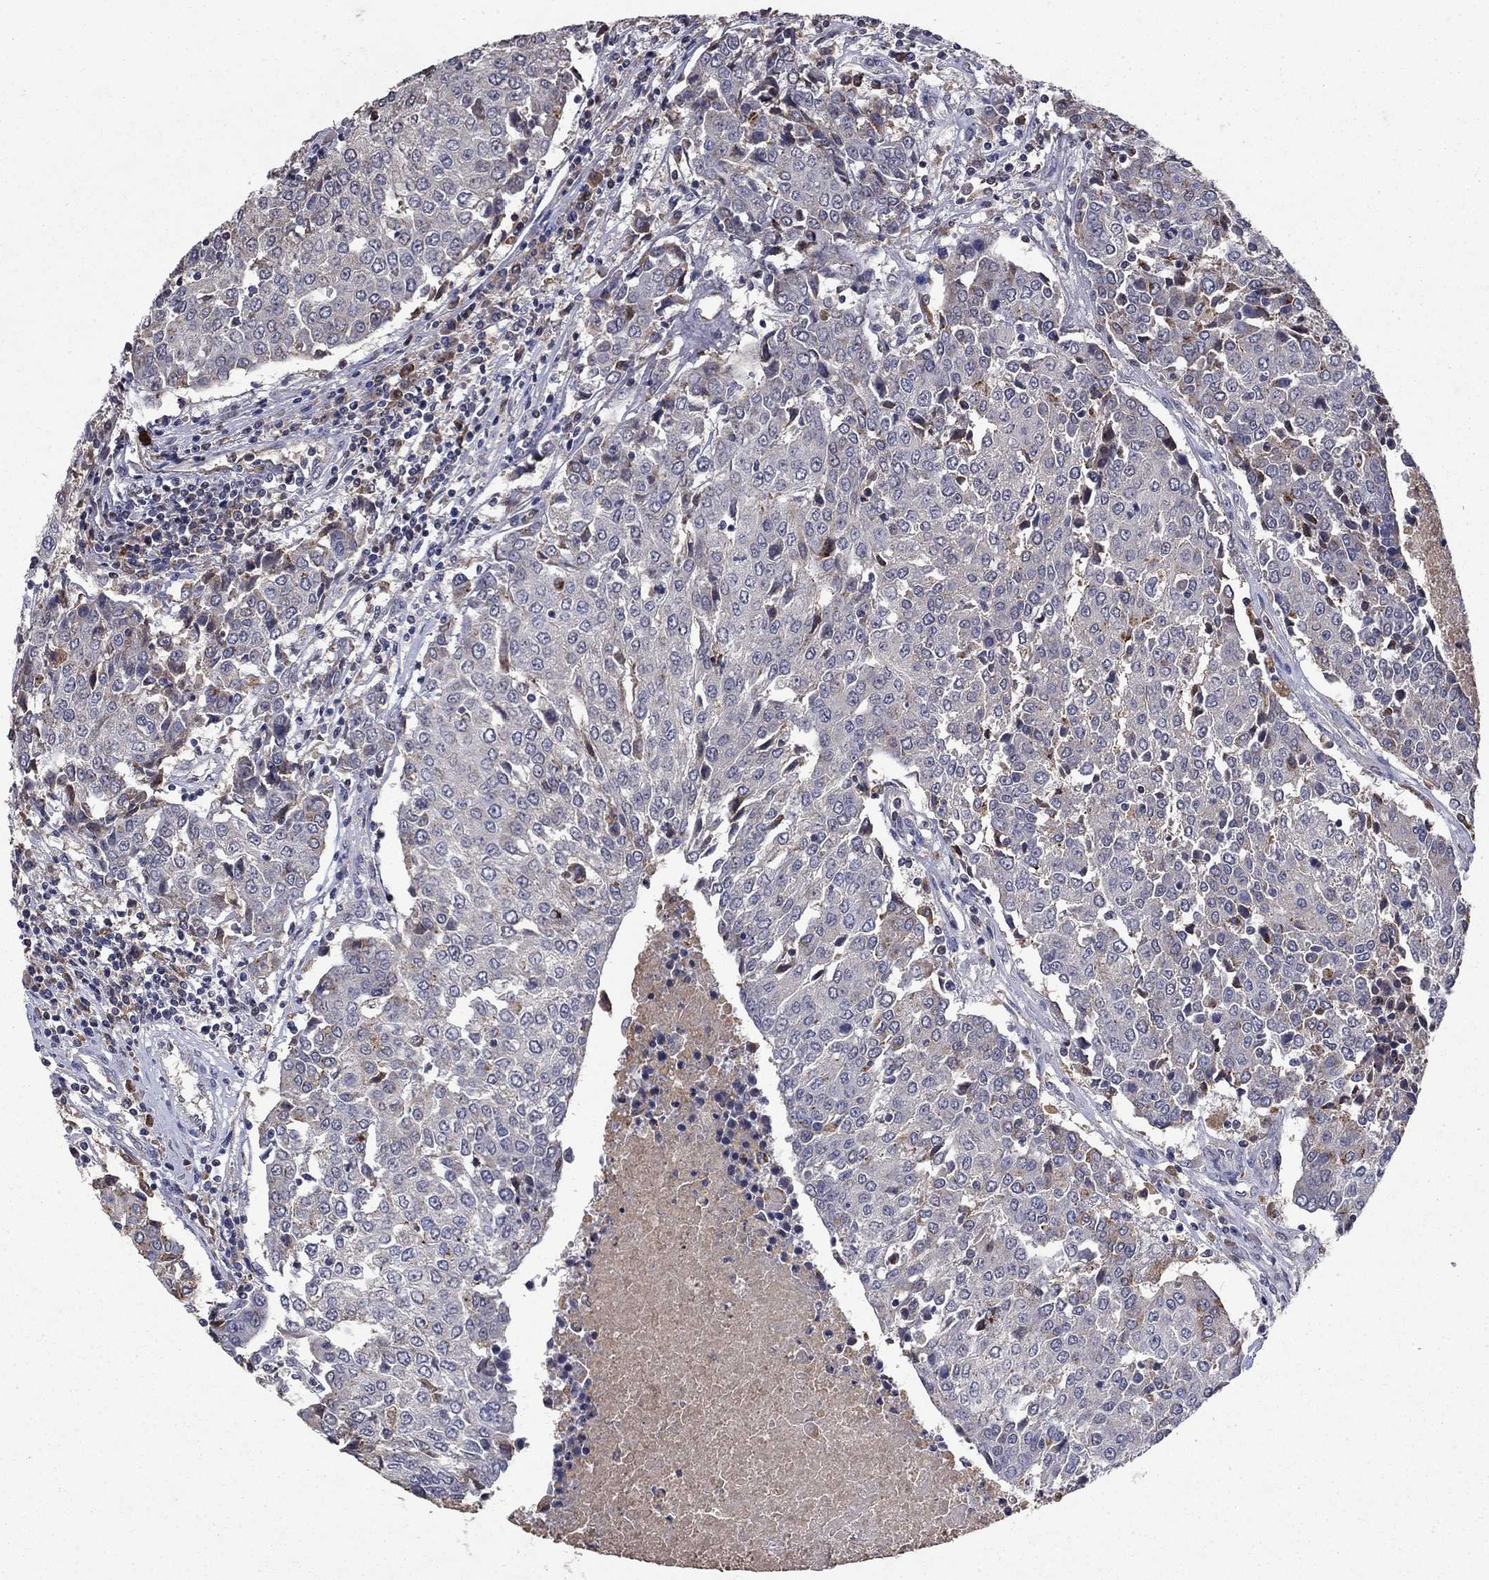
{"staining": {"intensity": "negative", "quantity": "none", "location": "none"}, "tissue": "urothelial cancer", "cell_type": "Tumor cells", "image_type": "cancer", "snomed": [{"axis": "morphology", "description": "Urothelial carcinoma, High grade"}, {"axis": "topography", "description": "Urinary bladder"}], "caption": "High power microscopy histopathology image of an IHC micrograph of high-grade urothelial carcinoma, revealing no significant expression in tumor cells. Brightfield microscopy of immunohistochemistry stained with DAB (3,3'-diaminobenzidine) (brown) and hematoxylin (blue), captured at high magnification.", "gene": "NPC2", "patient": {"sex": "female", "age": 85}}